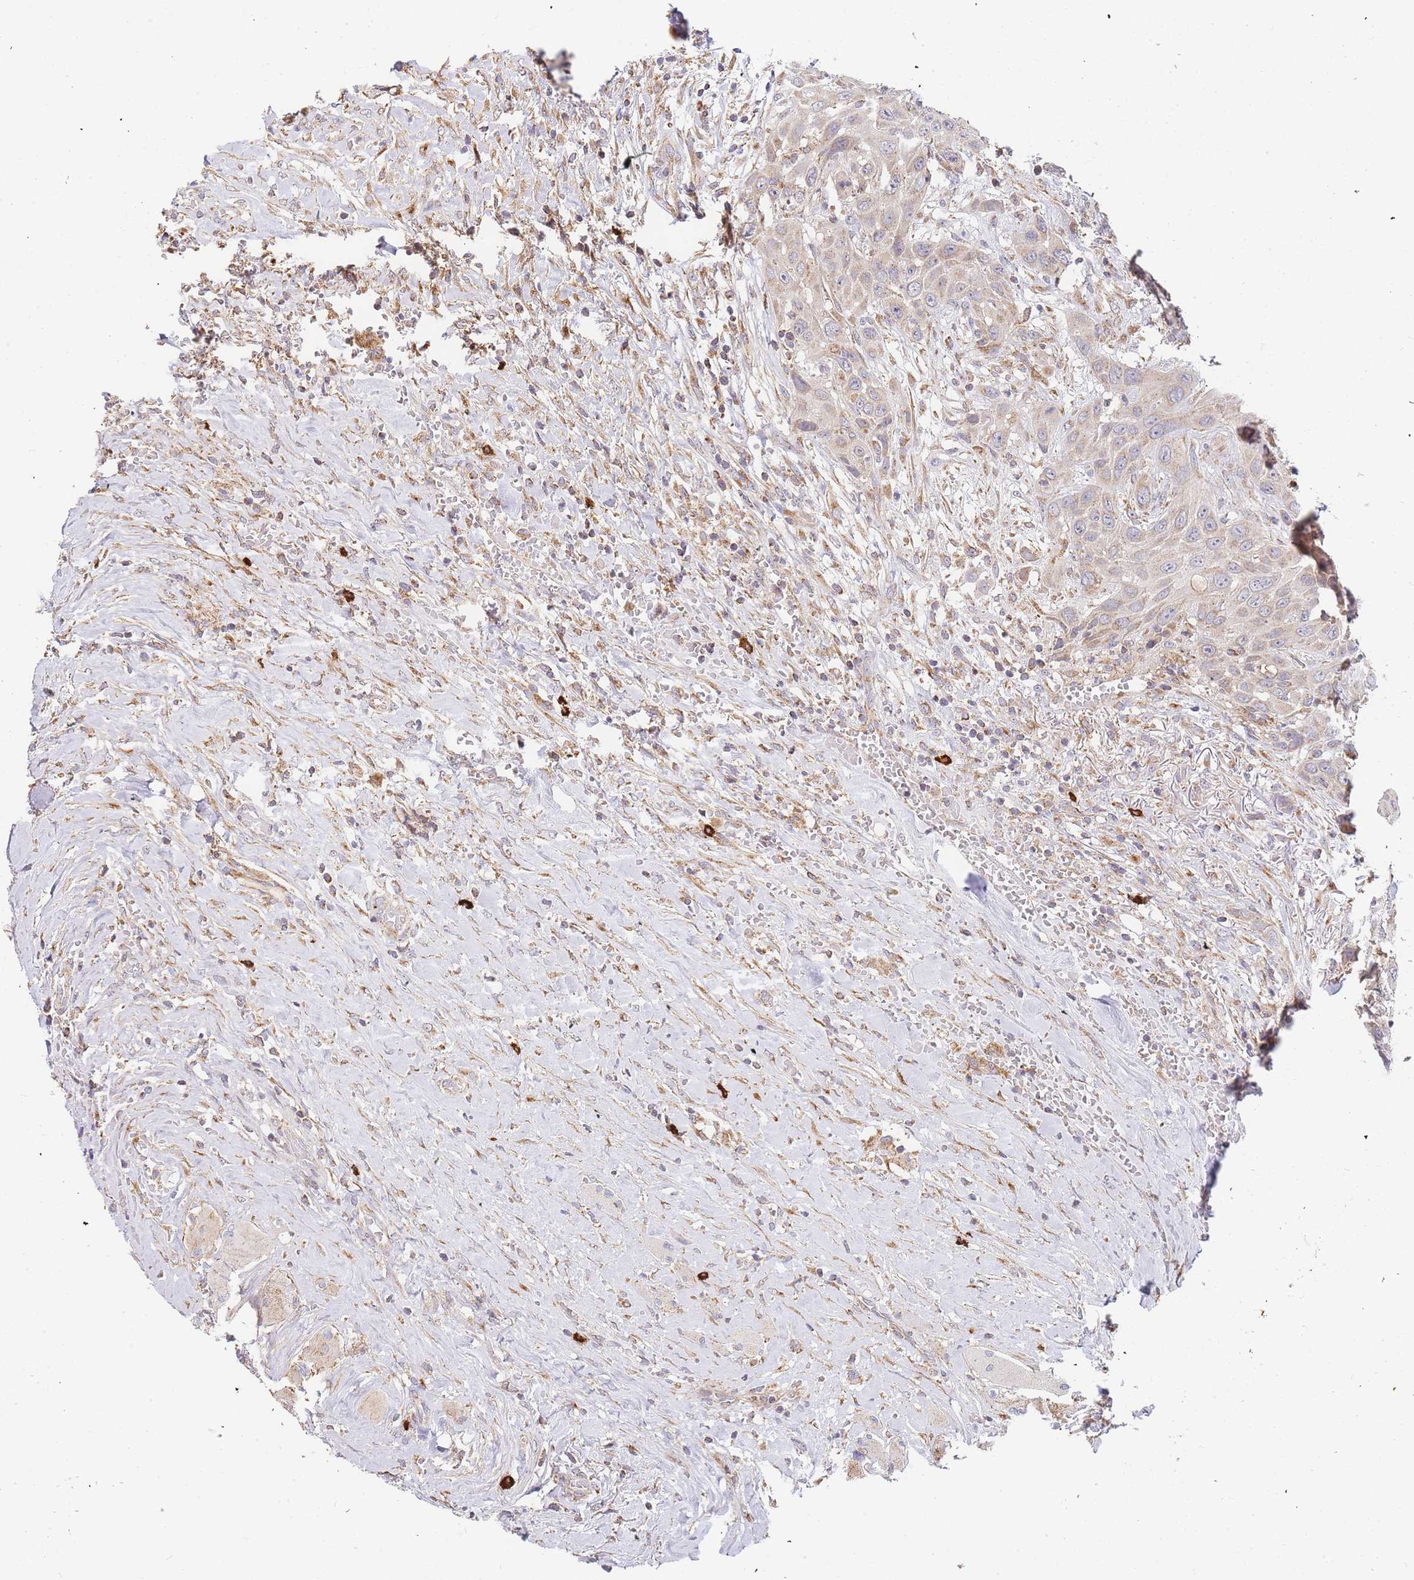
{"staining": {"intensity": "weak", "quantity": ">75%", "location": "cytoplasmic/membranous"}, "tissue": "head and neck cancer", "cell_type": "Tumor cells", "image_type": "cancer", "snomed": [{"axis": "morphology", "description": "Squamous cell carcinoma, NOS"}, {"axis": "topography", "description": "Head-Neck"}], "caption": "A low amount of weak cytoplasmic/membranous staining is identified in approximately >75% of tumor cells in squamous cell carcinoma (head and neck) tissue.", "gene": "ADCY9", "patient": {"sex": "male", "age": 81}}